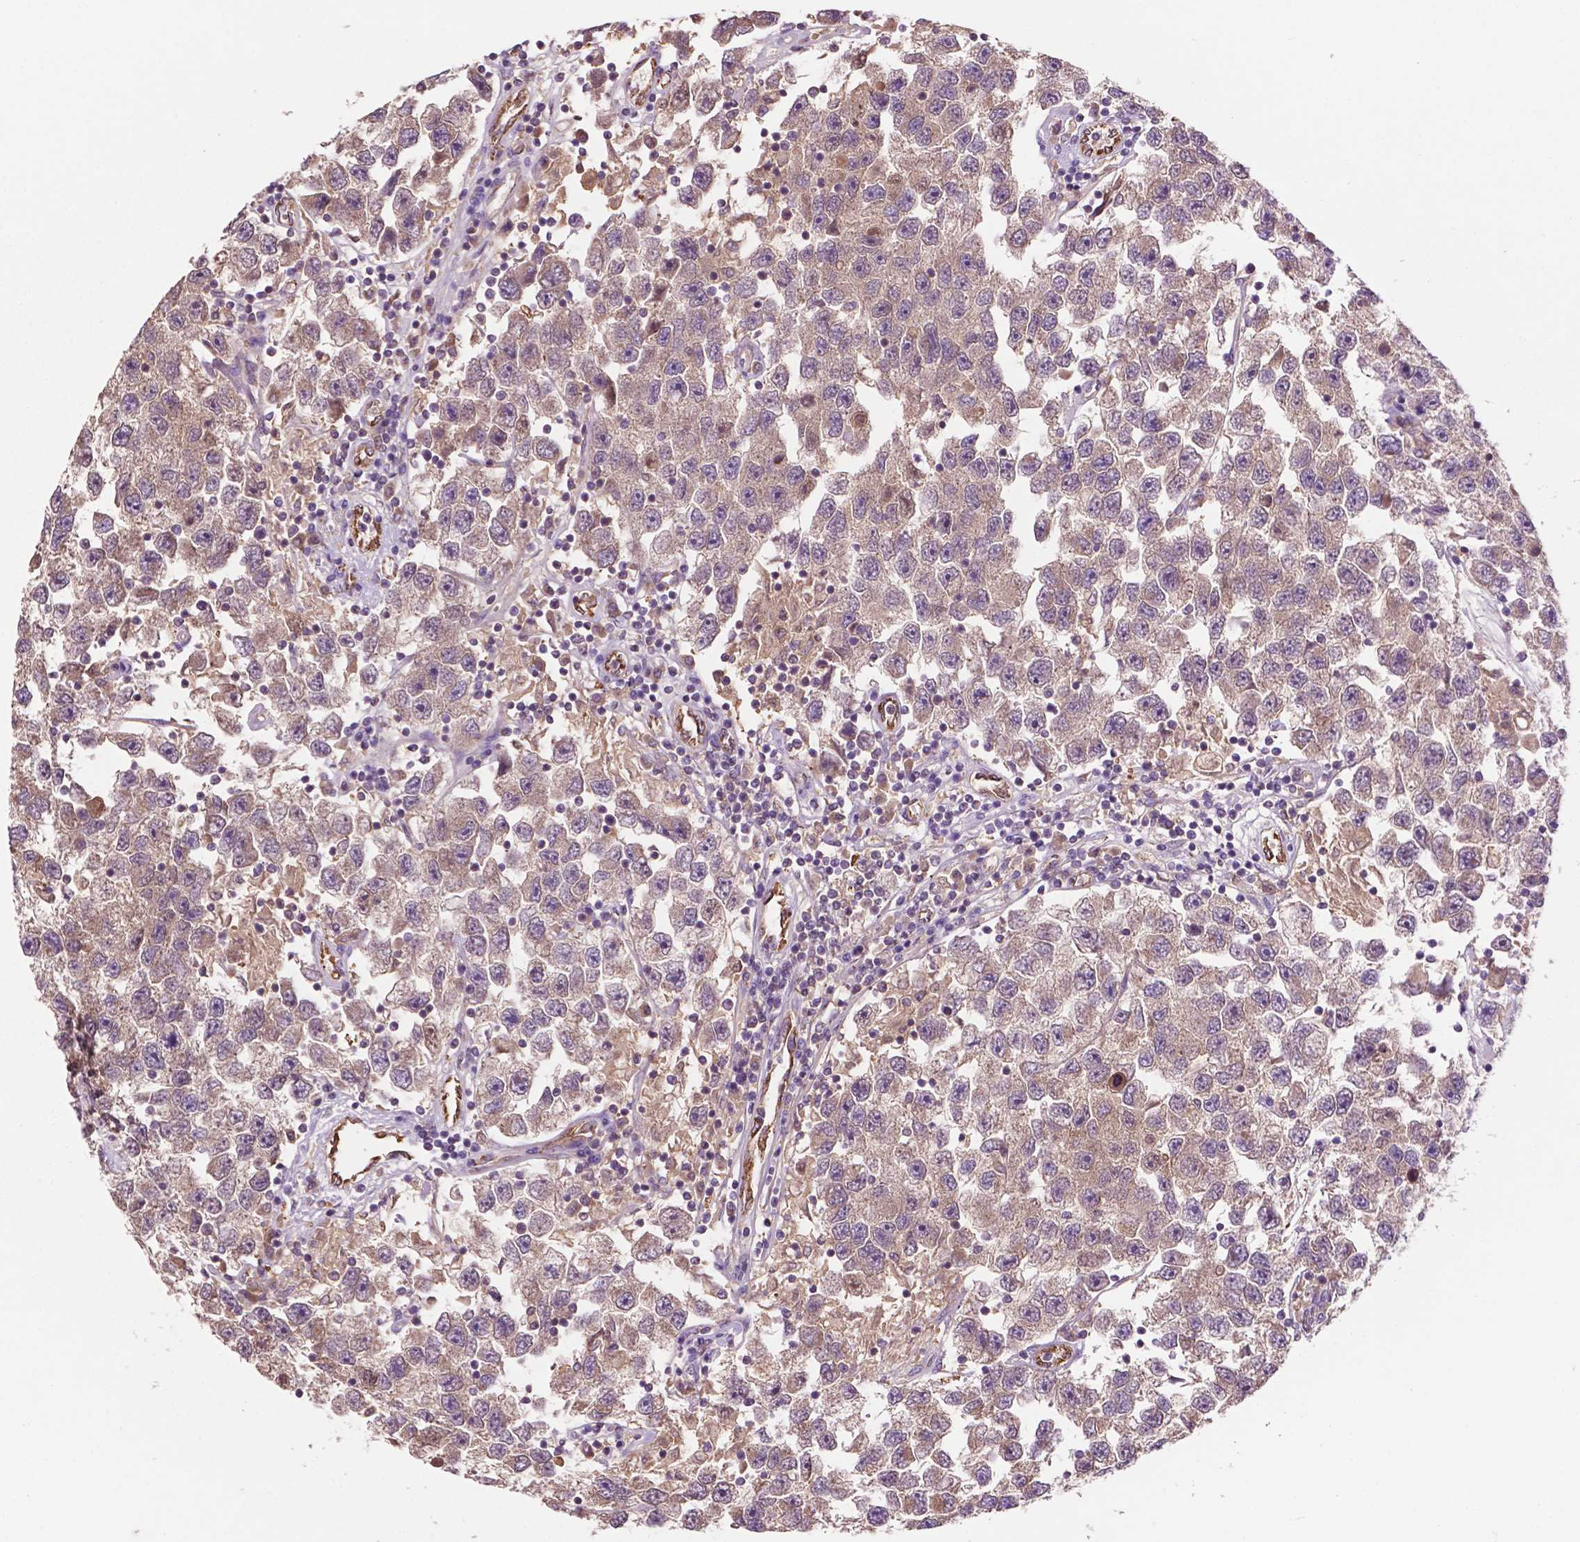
{"staining": {"intensity": "weak", "quantity": ">75%", "location": "cytoplasmic/membranous"}, "tissue": "testis cancer", "cell_type": "Tumor cells", "image_type": "cancer", "snomed": [{"axis": "morphology", "description": "Seminoma, NOS"}, {"axis": "topography", "description": "Testis"}], "caption": "This is an image of immunohistochemistry staining of seminoma (testis), which shows weak positivity in the cytoplasmic/membranous of tumor cells.", "gene": "GJA9", "patient": {"sex": "male", "age": 26}}